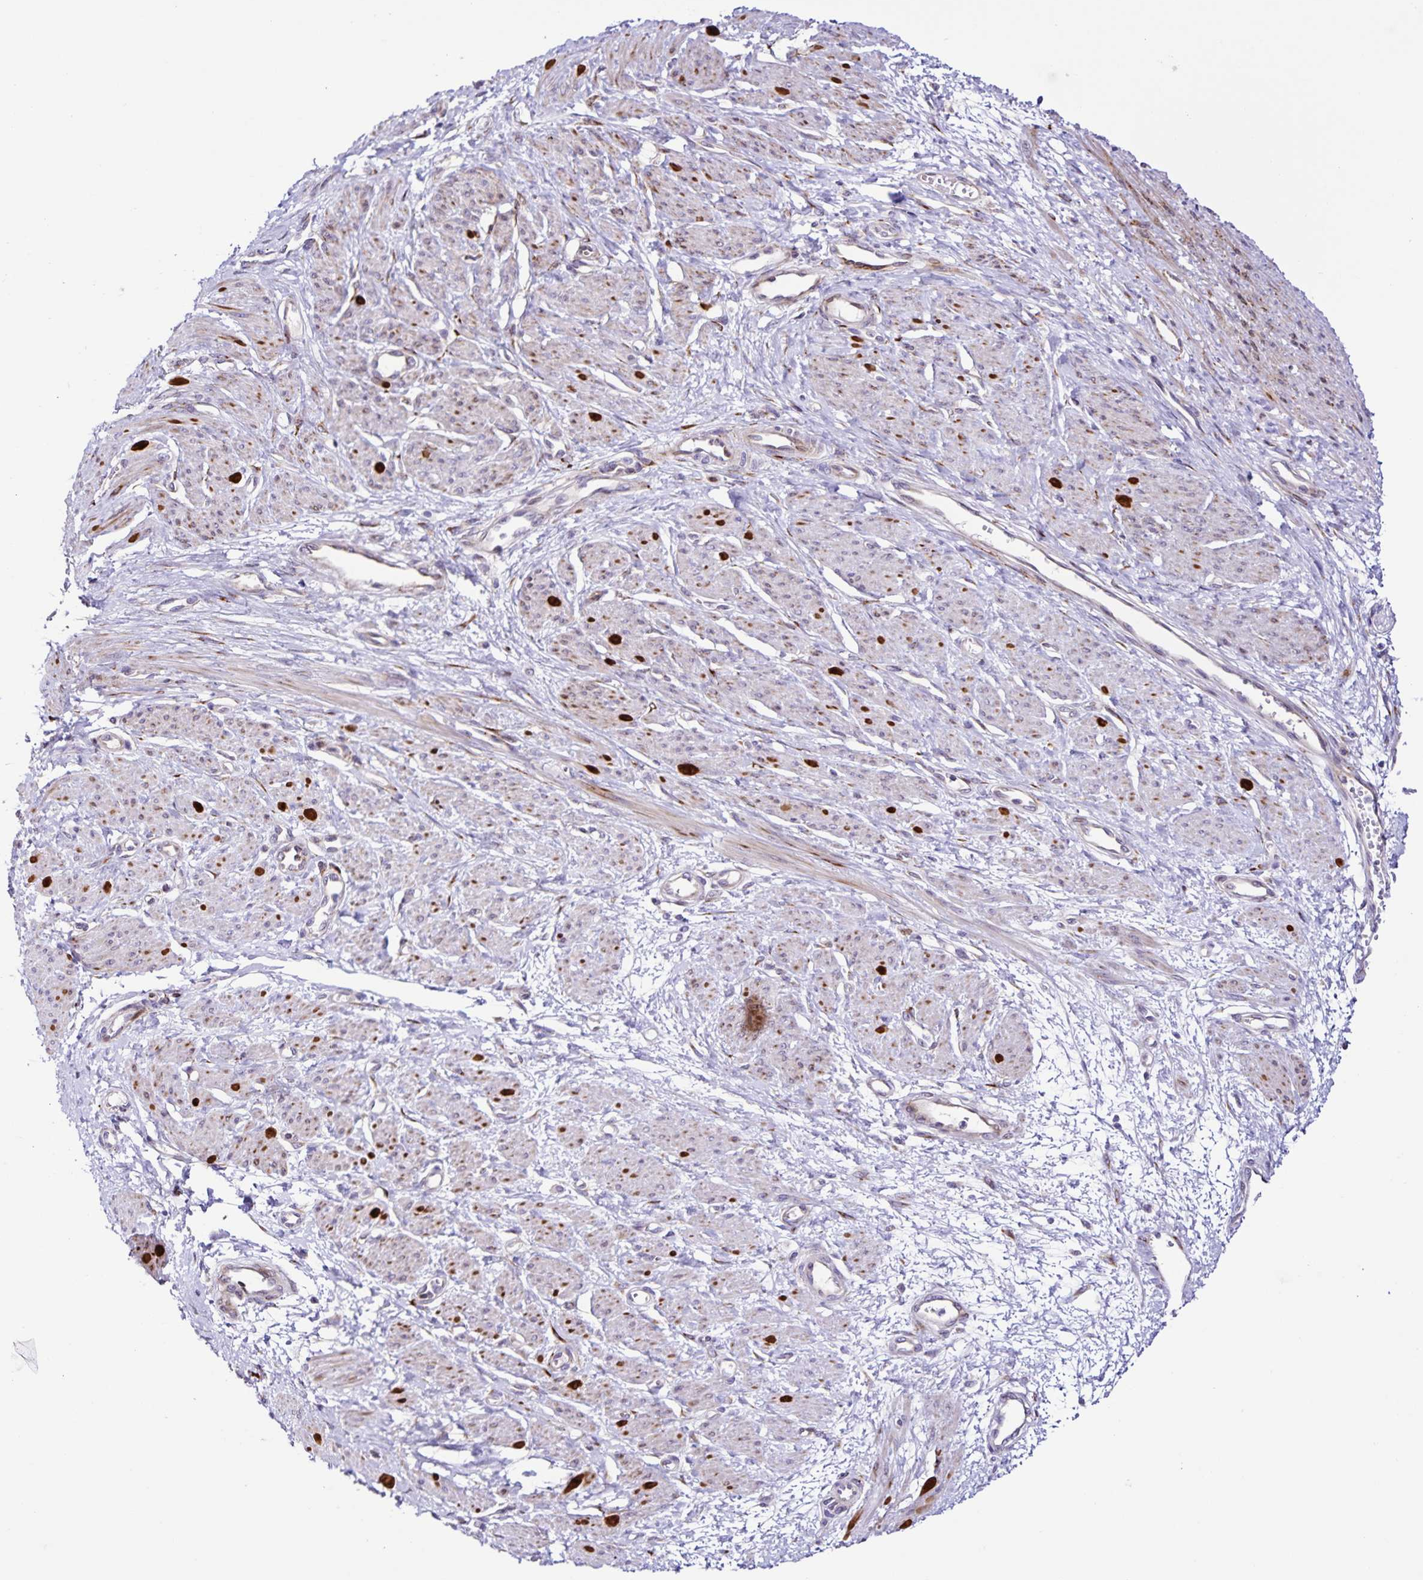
{"staining": {"intensity": "weak", "quantity": "25%-75%", "location": "cytoplasmic/membranous"}, "tissue": "smooth muscle", "cell_type": "Smooth muscle cells", "image_type": "normal", "snomed": [{"axis": "morphology", "description": "Normal tissue, NOS"}, {"axis": "topography", "description": "Smooth muscle"}, {"axis": "topography", "description": "Uterus"}], "caption": "About 25%-75% of smooth muscle cells in unremarkable human smooth muscle display weak cytoplasmic/membranous protein positivity as visualized by brown immunohistochemical staining.", "gene": "OSBPL5", "patient": {"sex": "female", "age": 39}}